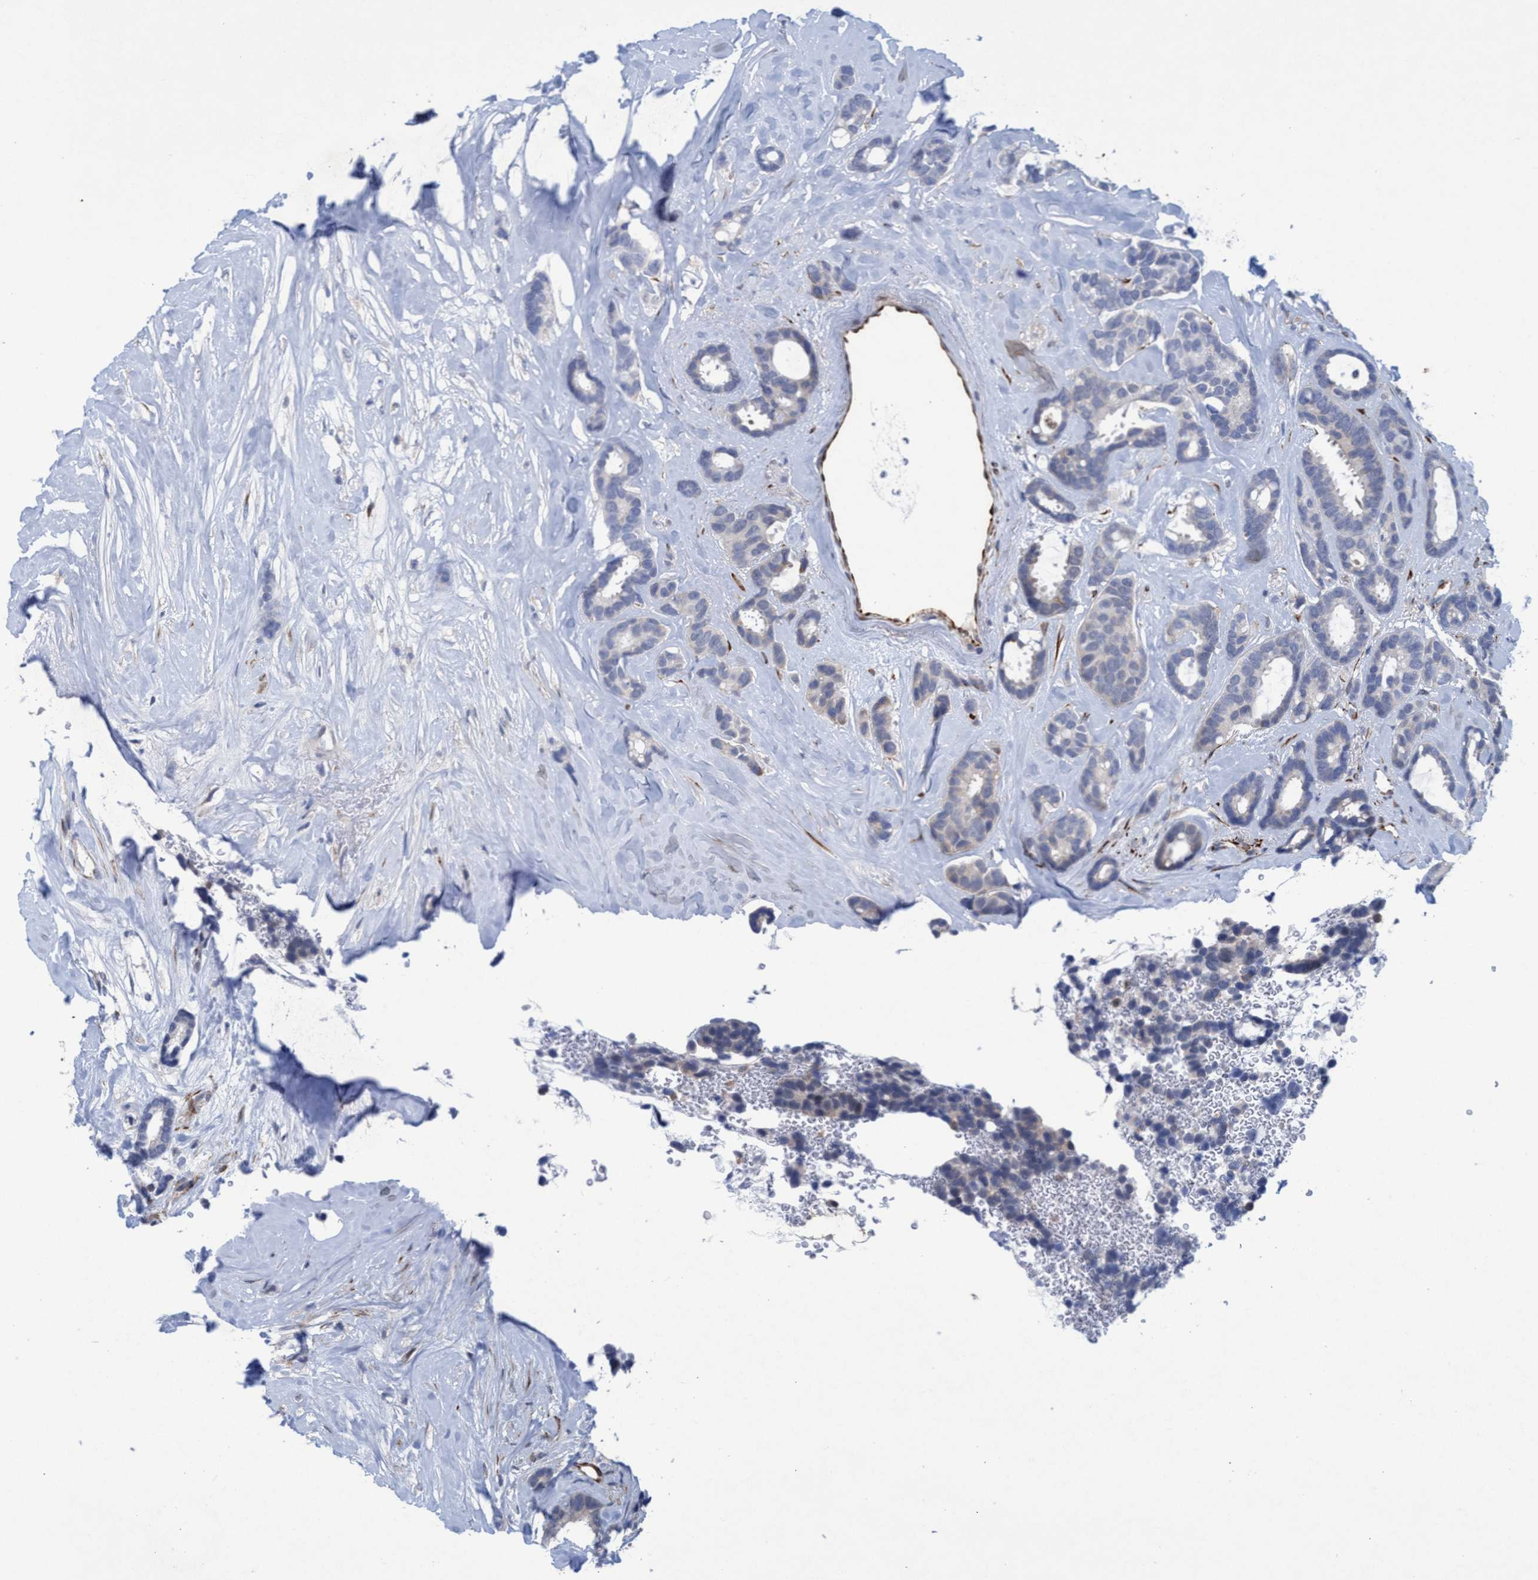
{"staining": {"intensity": "negative", "quantity": "none", "location": "none"}, "tissue": "breast cancer", "cell_type": "Tumor cells", "image_type": "cancer", "snomed": [{"axis": "morphology", "description": "Duct carcinoma"}, {"axis": "topography", "description": "Breast"}], "caption": "There is no significant staining in tumor cells of breast cancer.", "gene": "SLC43A2", "patient": {"sex": "female", "age": 87}}